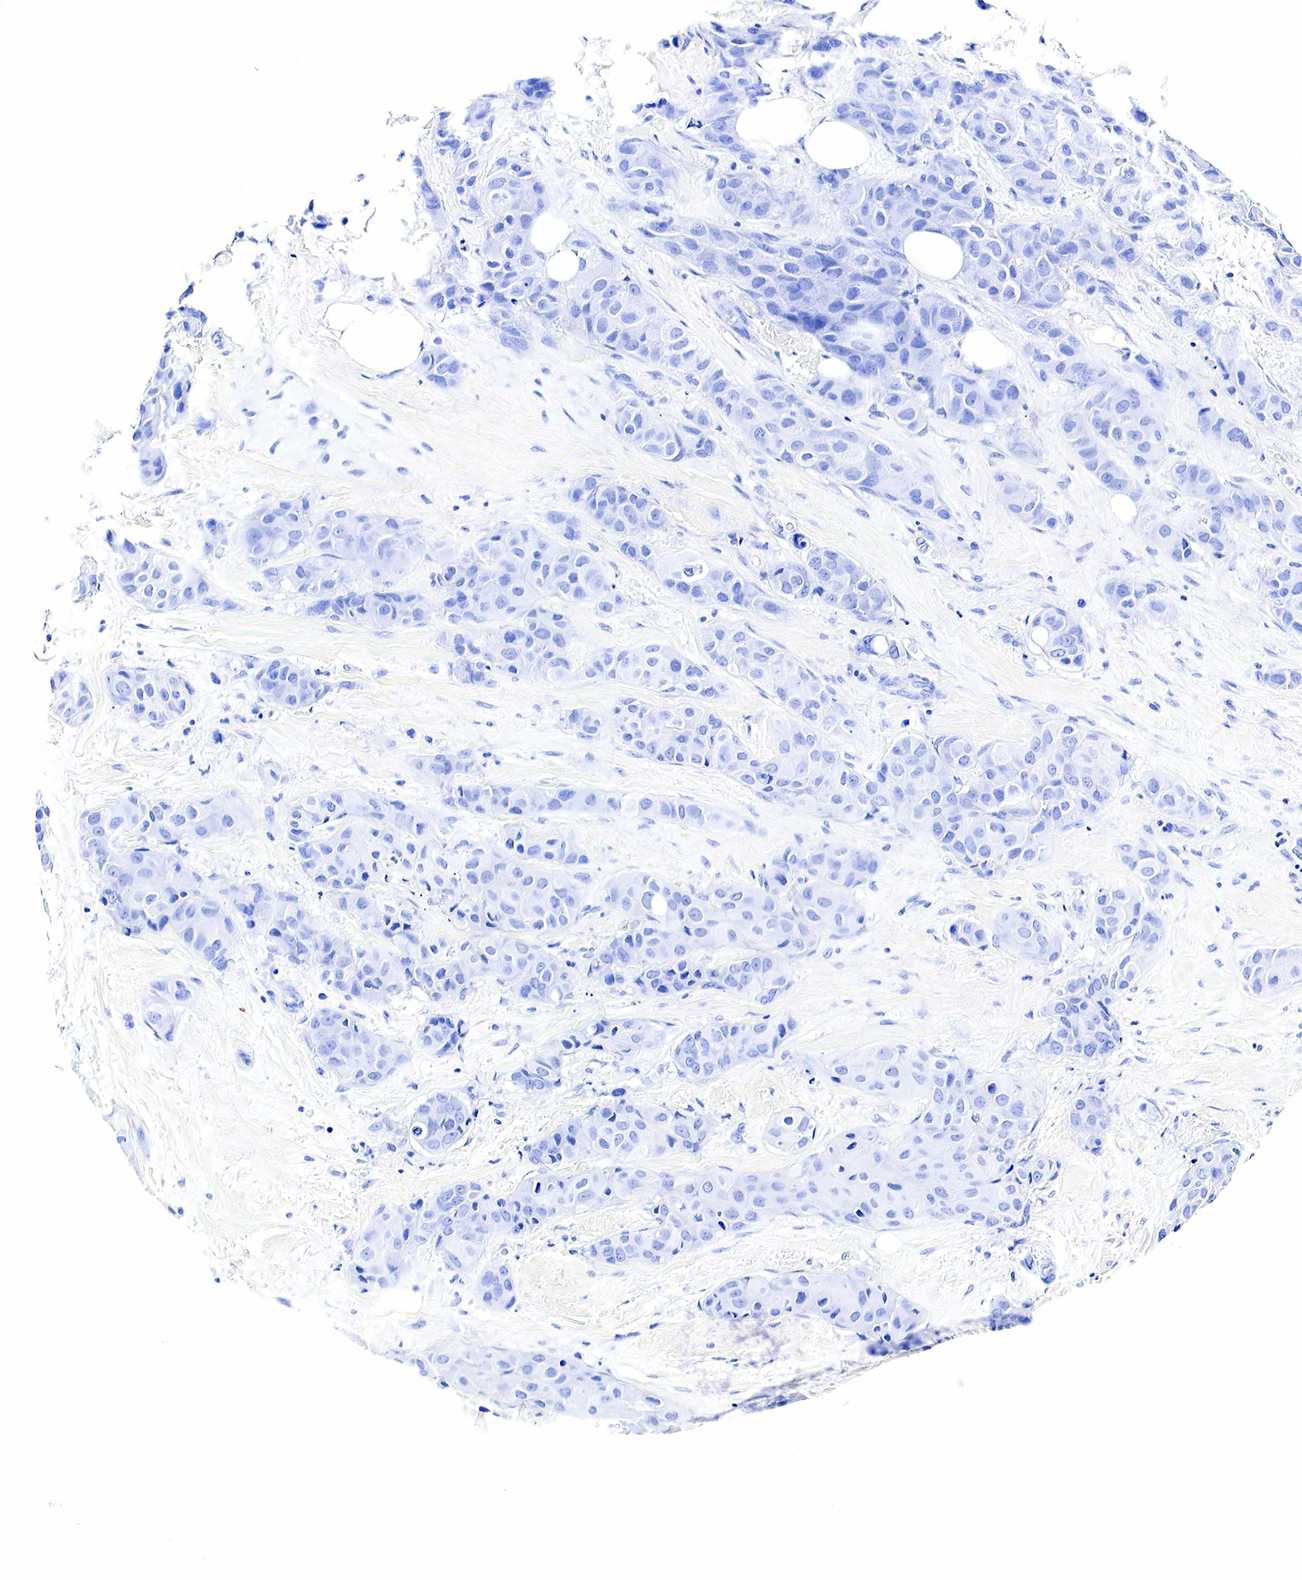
{"staining": {"intensity": "negative", "quantity": "none", "location": "none"}, "tissue": "breast cancer", "cell_type": "Tumor cells", "image_type": "cancer", "snomed": [{"axis": "morphology", "description": "Duct carcinoma"}, {"axis": "topography", "description": "Breast"}], "caption": "Immunohistochemistry (IHC) of intraductal carcinoma (breast) demonstrates no expression in tumor cells.", "gene": "GAST", "patient": {"sex": "female", "age": 68}}